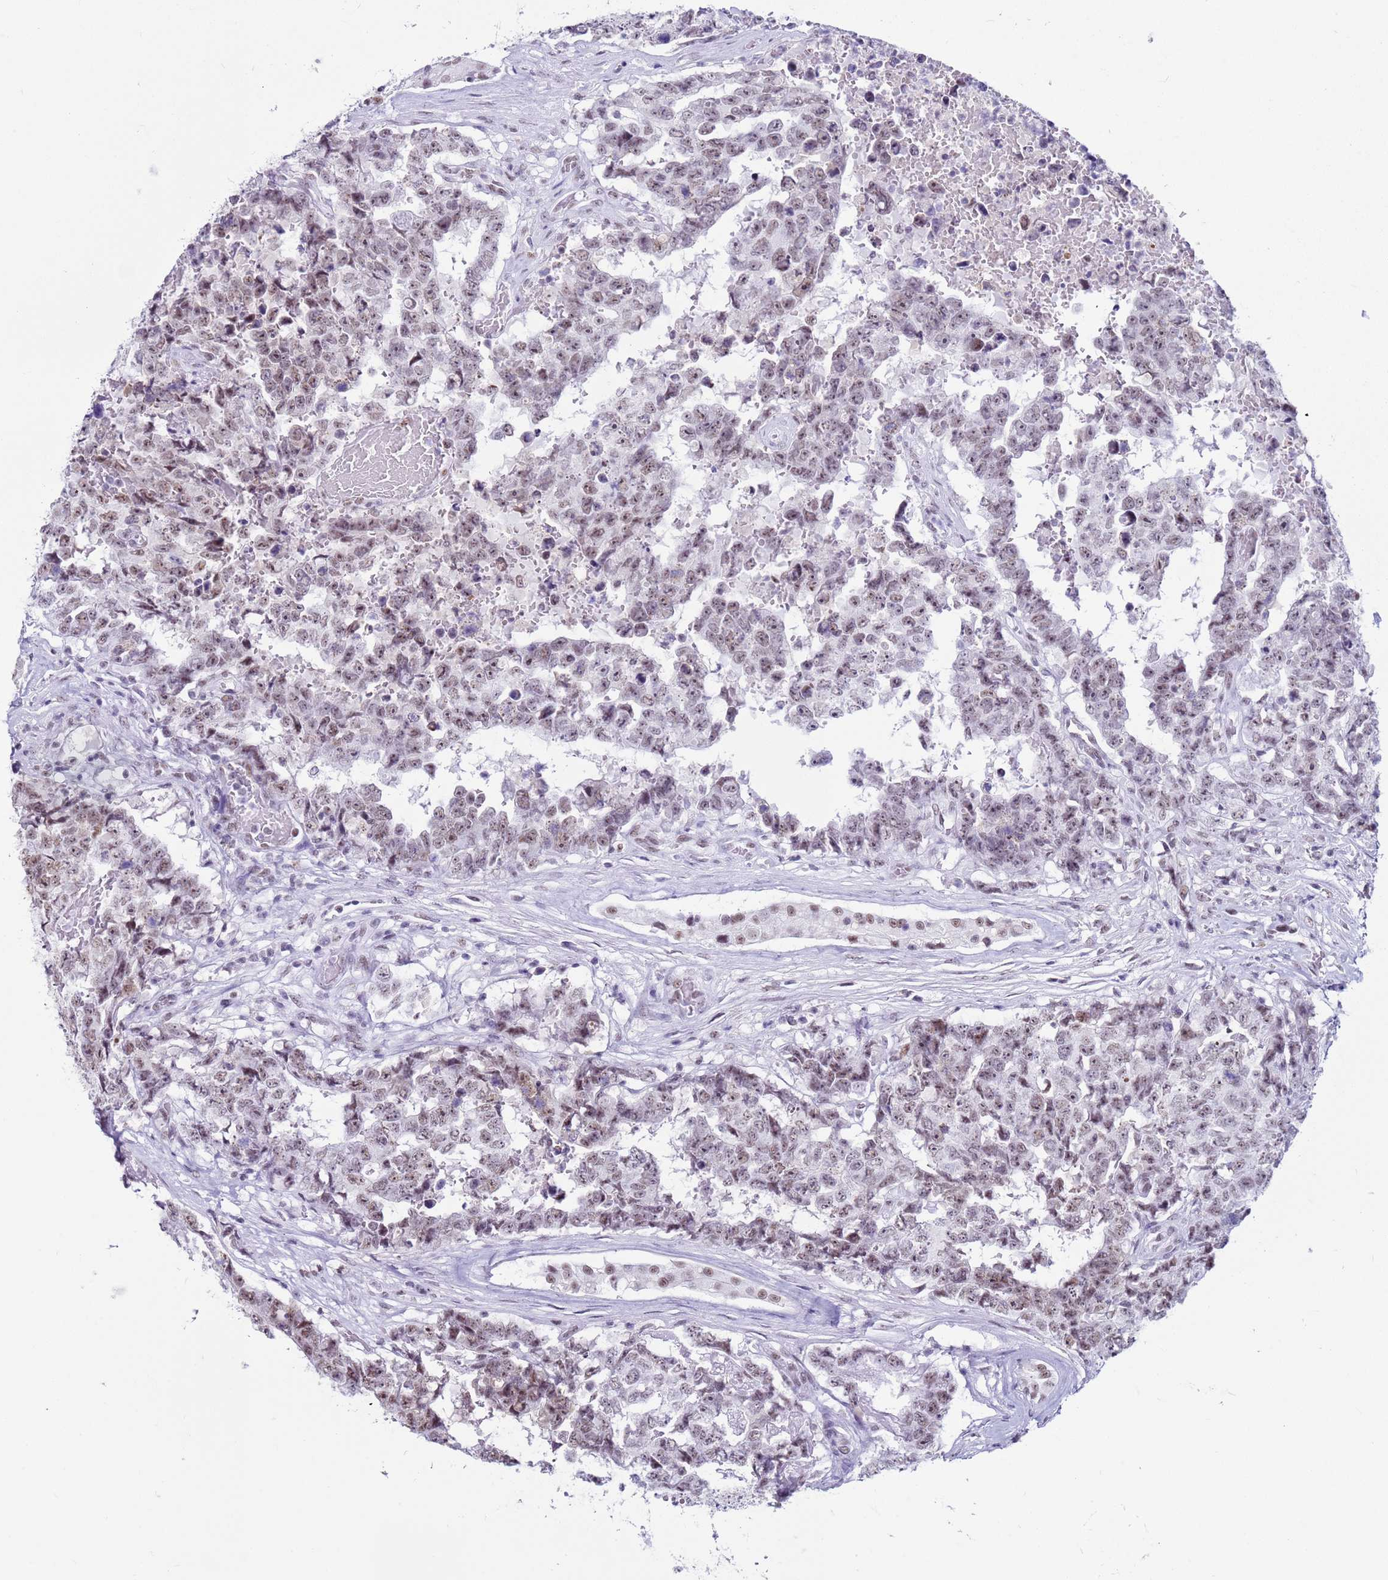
{"staining": {"intensity": "weak", "quantity": ">75%", "location": "nuclear"}, "tissue": "testis cancer", "cell_type": "Tumor cells", "image_type": "cancer", "snomed": [{"axis": "morphology", "description": "Normal tissue, NOS"}, {"axis": "morphology", "description": "Carcinoma, Embryonal, NOS"}, {"axis": "topography", "description": "Testis"}, {"axis": "topography", "description": "Epididymis"}], "caption": "Protein expression analysis of testis embryonal carcinoma reveals weak nuclear positivity in approximately >75% of tumor cells.", "gene": "DHX15", "patient": {"sex": "male", "age": 25}}